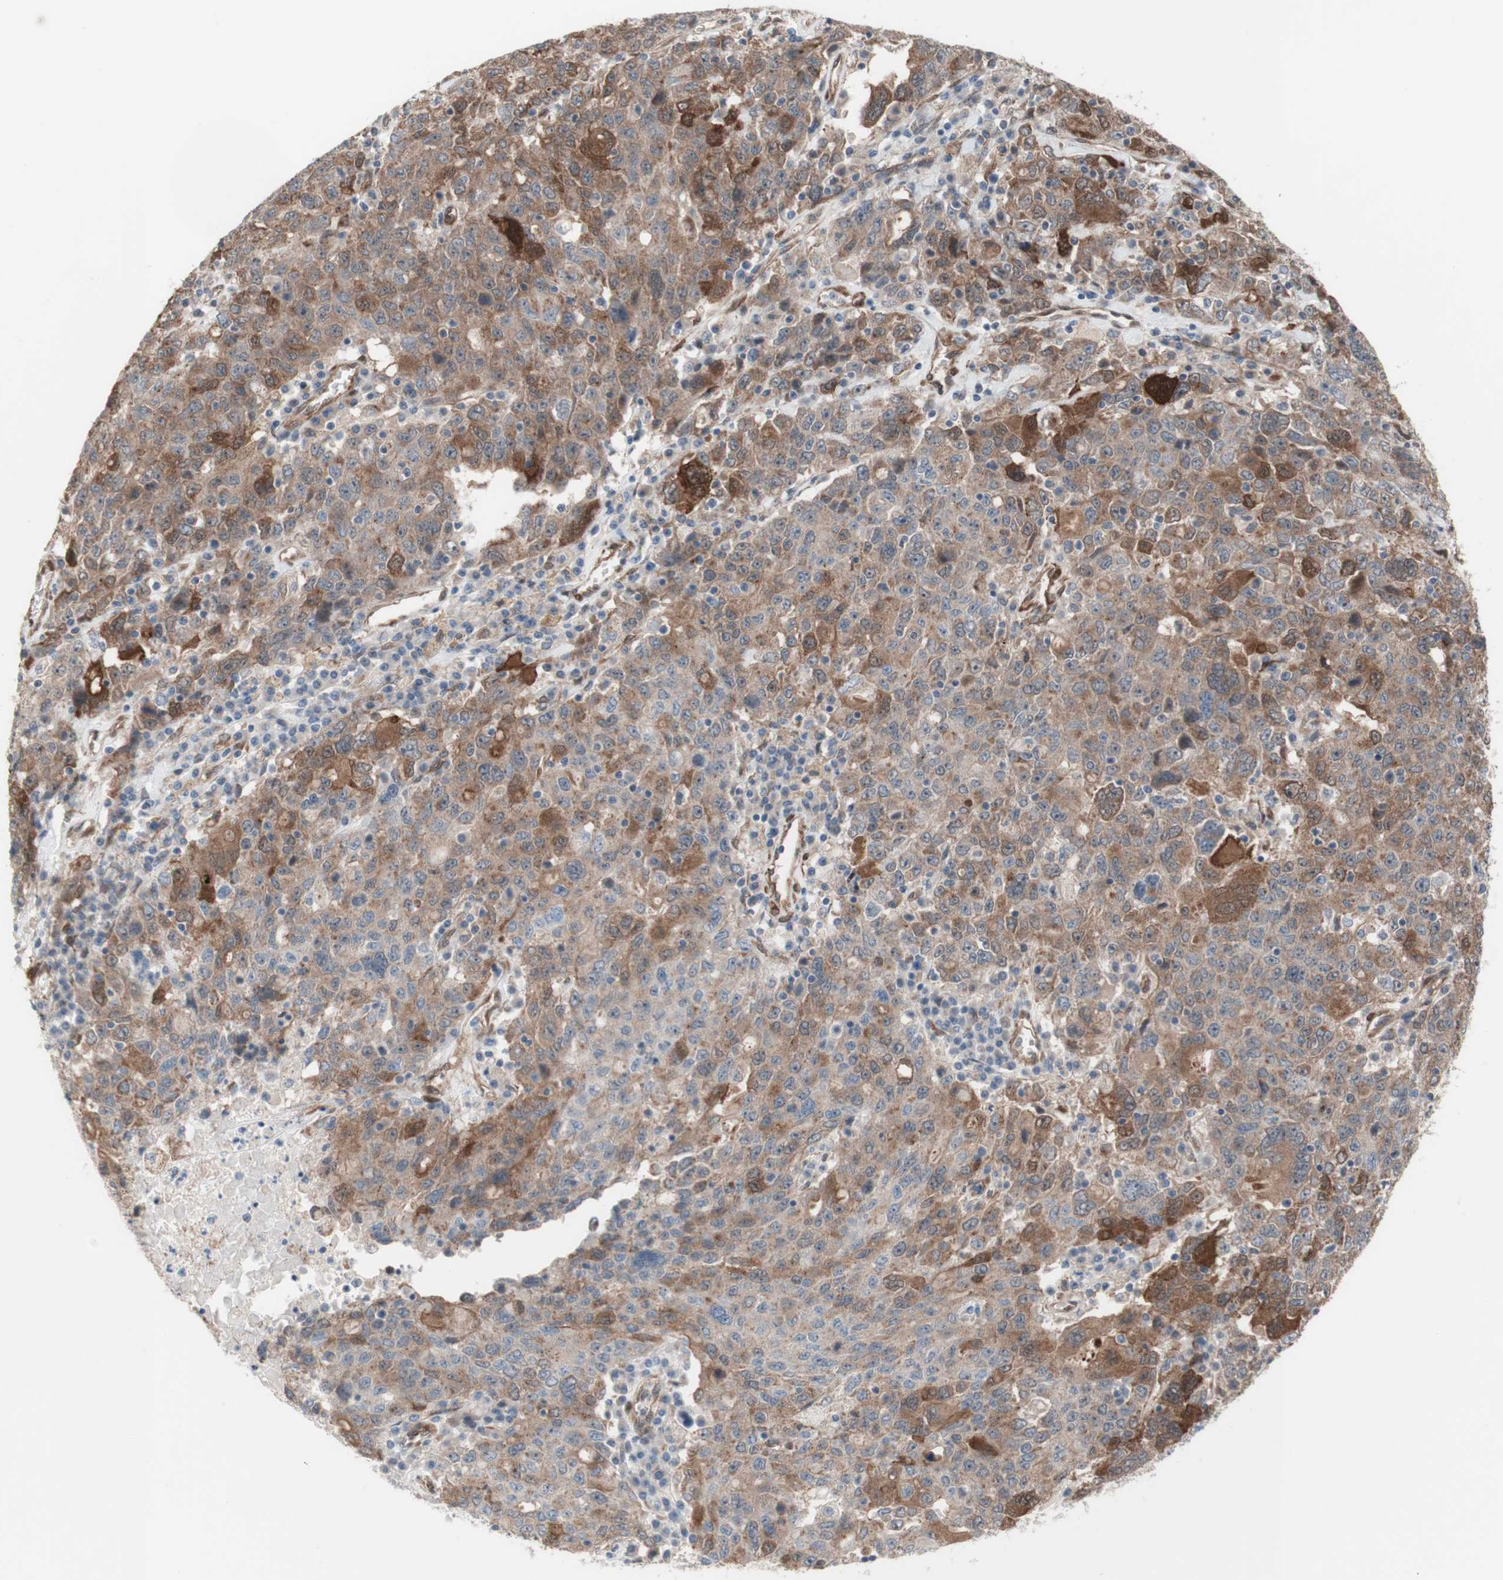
{"staining": {"intensity": "moderate", "quantity": ">75%", "location": "cytoplasmic/membranous"}, "tissue": "ovarian cancer", "cell_type": "Tumor cells", "image_type": "cancer", "snomed": [{"axis": "morphology", "description": "Carcinoma, endometroid"}, {"axis": "topography", "description": "Ovary"}], "caption": "Ovarian cancer tissue demonstrates moderate cytoplasmic/membranous positivity in approximately >75% of tumor cells", "gene": "CNN3", "patient": {"sex": "female", "age": 62}}